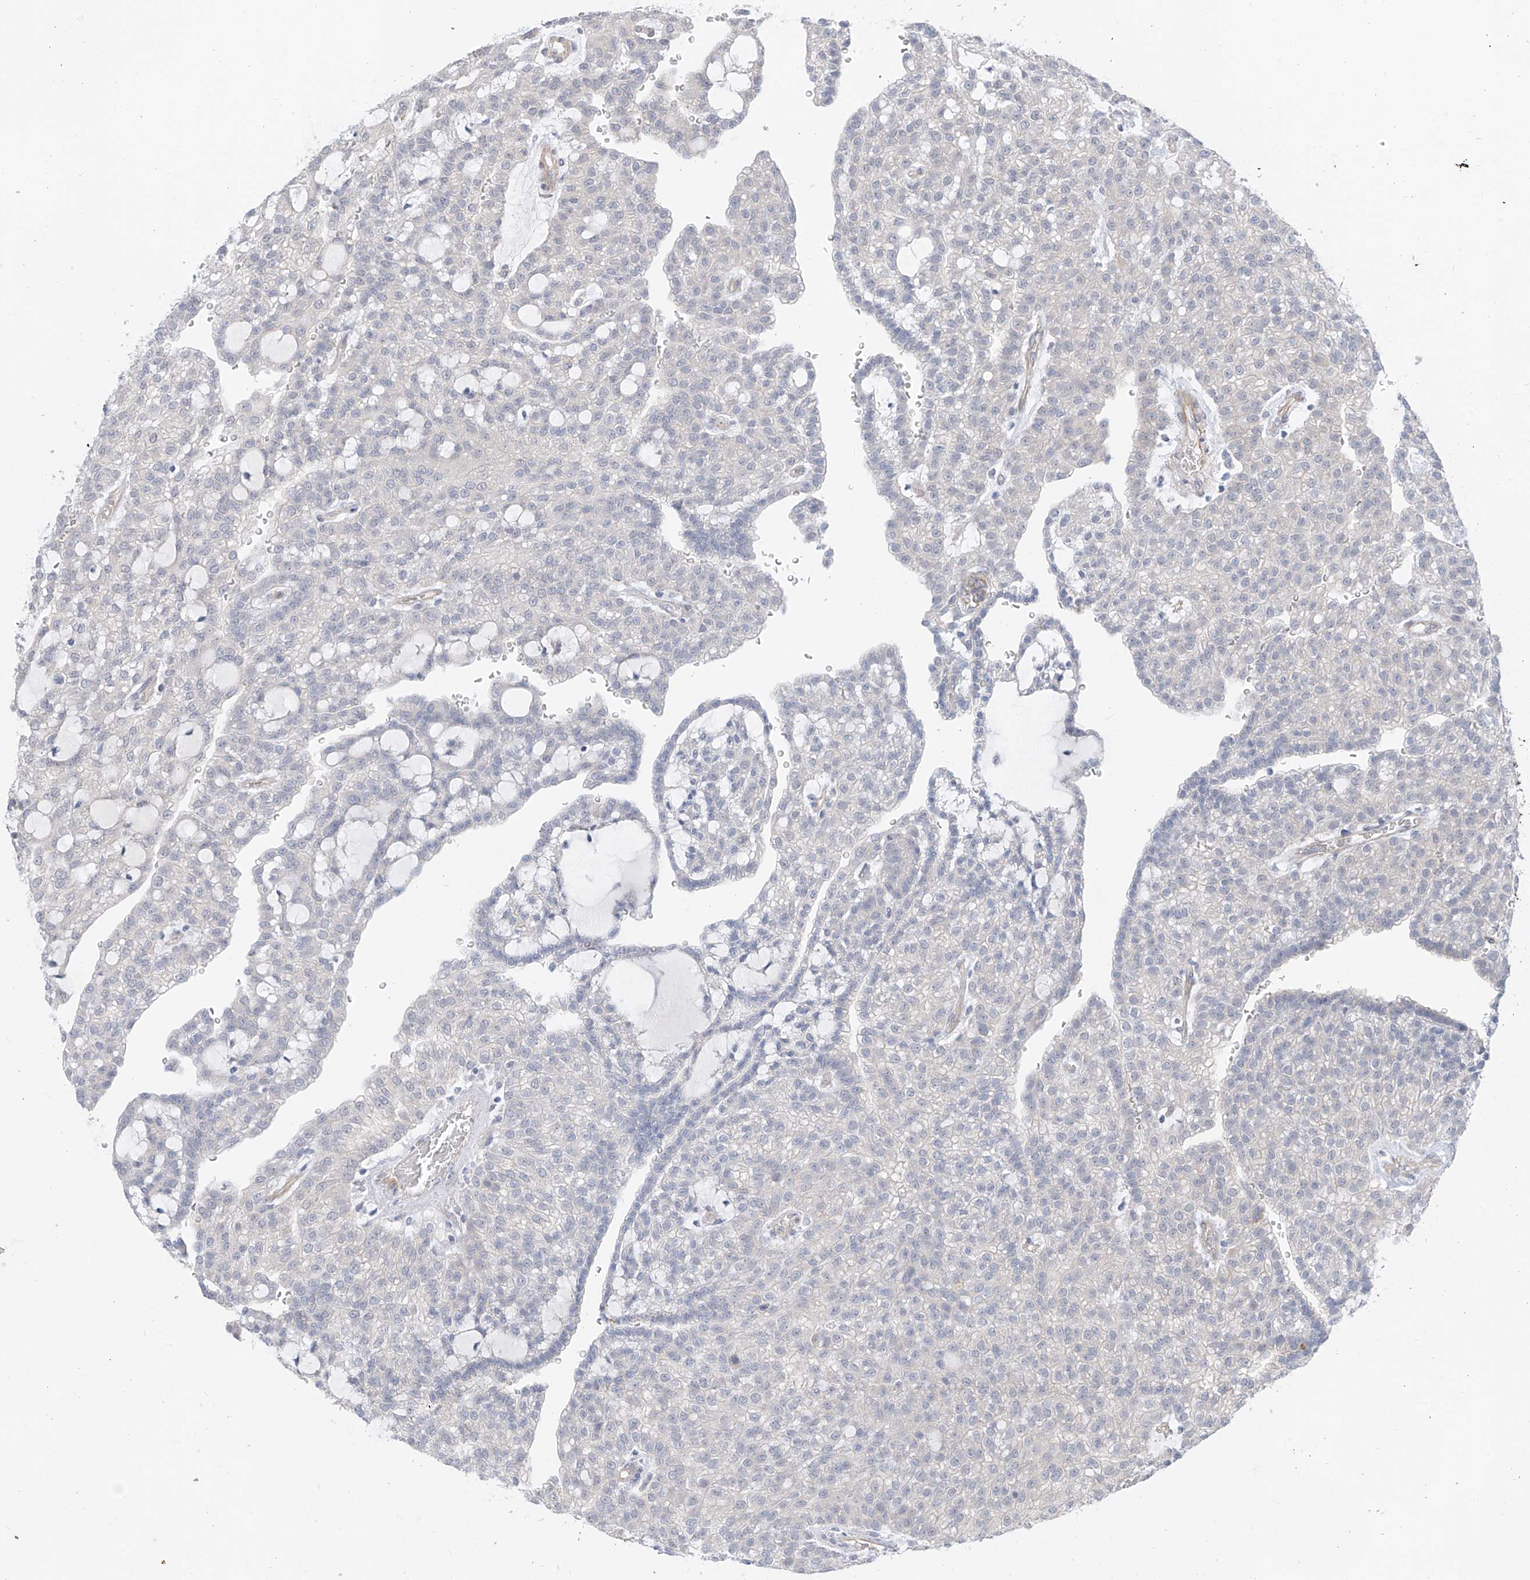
{"staining": {"intensity": "negative", "quantity": "none", "location": "none"}, "tissue": "renal cancer", "cell_type": "Tumor cells", "image_type": "cancer", "snomed": [{"axis": "morphology", "description": "Adenocarcinoma, NOS"}, {"axis": "topography", "description": "Kidney"}], "caption": "Human renal adenocarcinoma stained for a protein using immunohistochemistry (IHC) demonstrates no positivity in tumor cells.", "gene": "ABLIM2", "patient": {"sex": "male", "age": 63}}